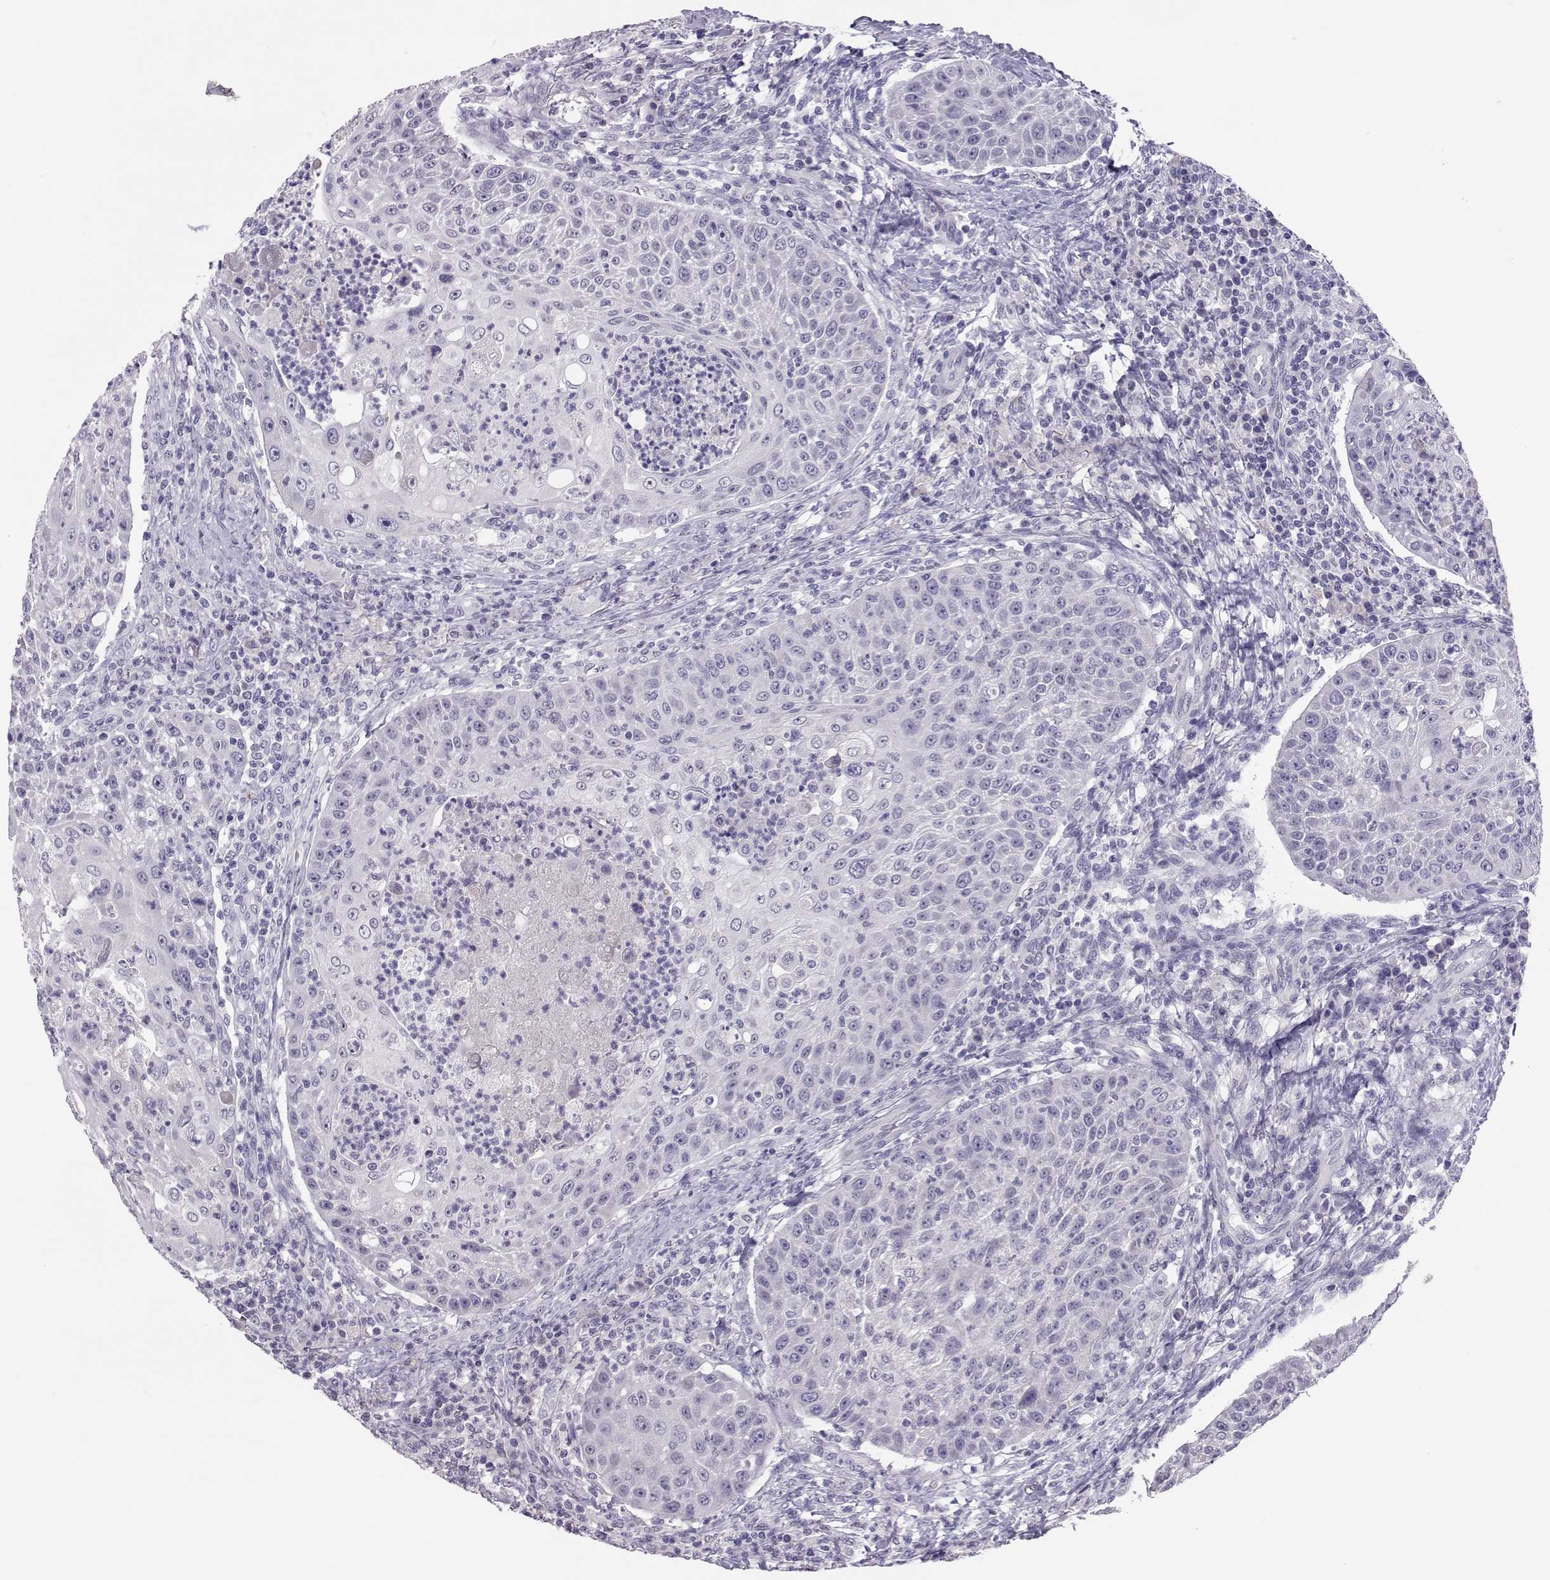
{"staining": {"intensity": "negative", "quantity": "none", "location": "none"}, "tissue": "head and neck cancer", "cell_type": "Tumor cells", "image_type": "cancer", "snomed": [{"axis": "morphology", "description": "Squamous cell carcinoma, NOS"}, {"axis": "topography", "description": "Head-Neck"}], "caption": "A micrograph of head and neck cancer stained for a protein reveals no brown staining in tumor cells. (DAB (3,3'-diaminobenzidine) IHC, high magnification).", "gene": "DNAAF1", "patient": {"sex": "male", "age": 69}}